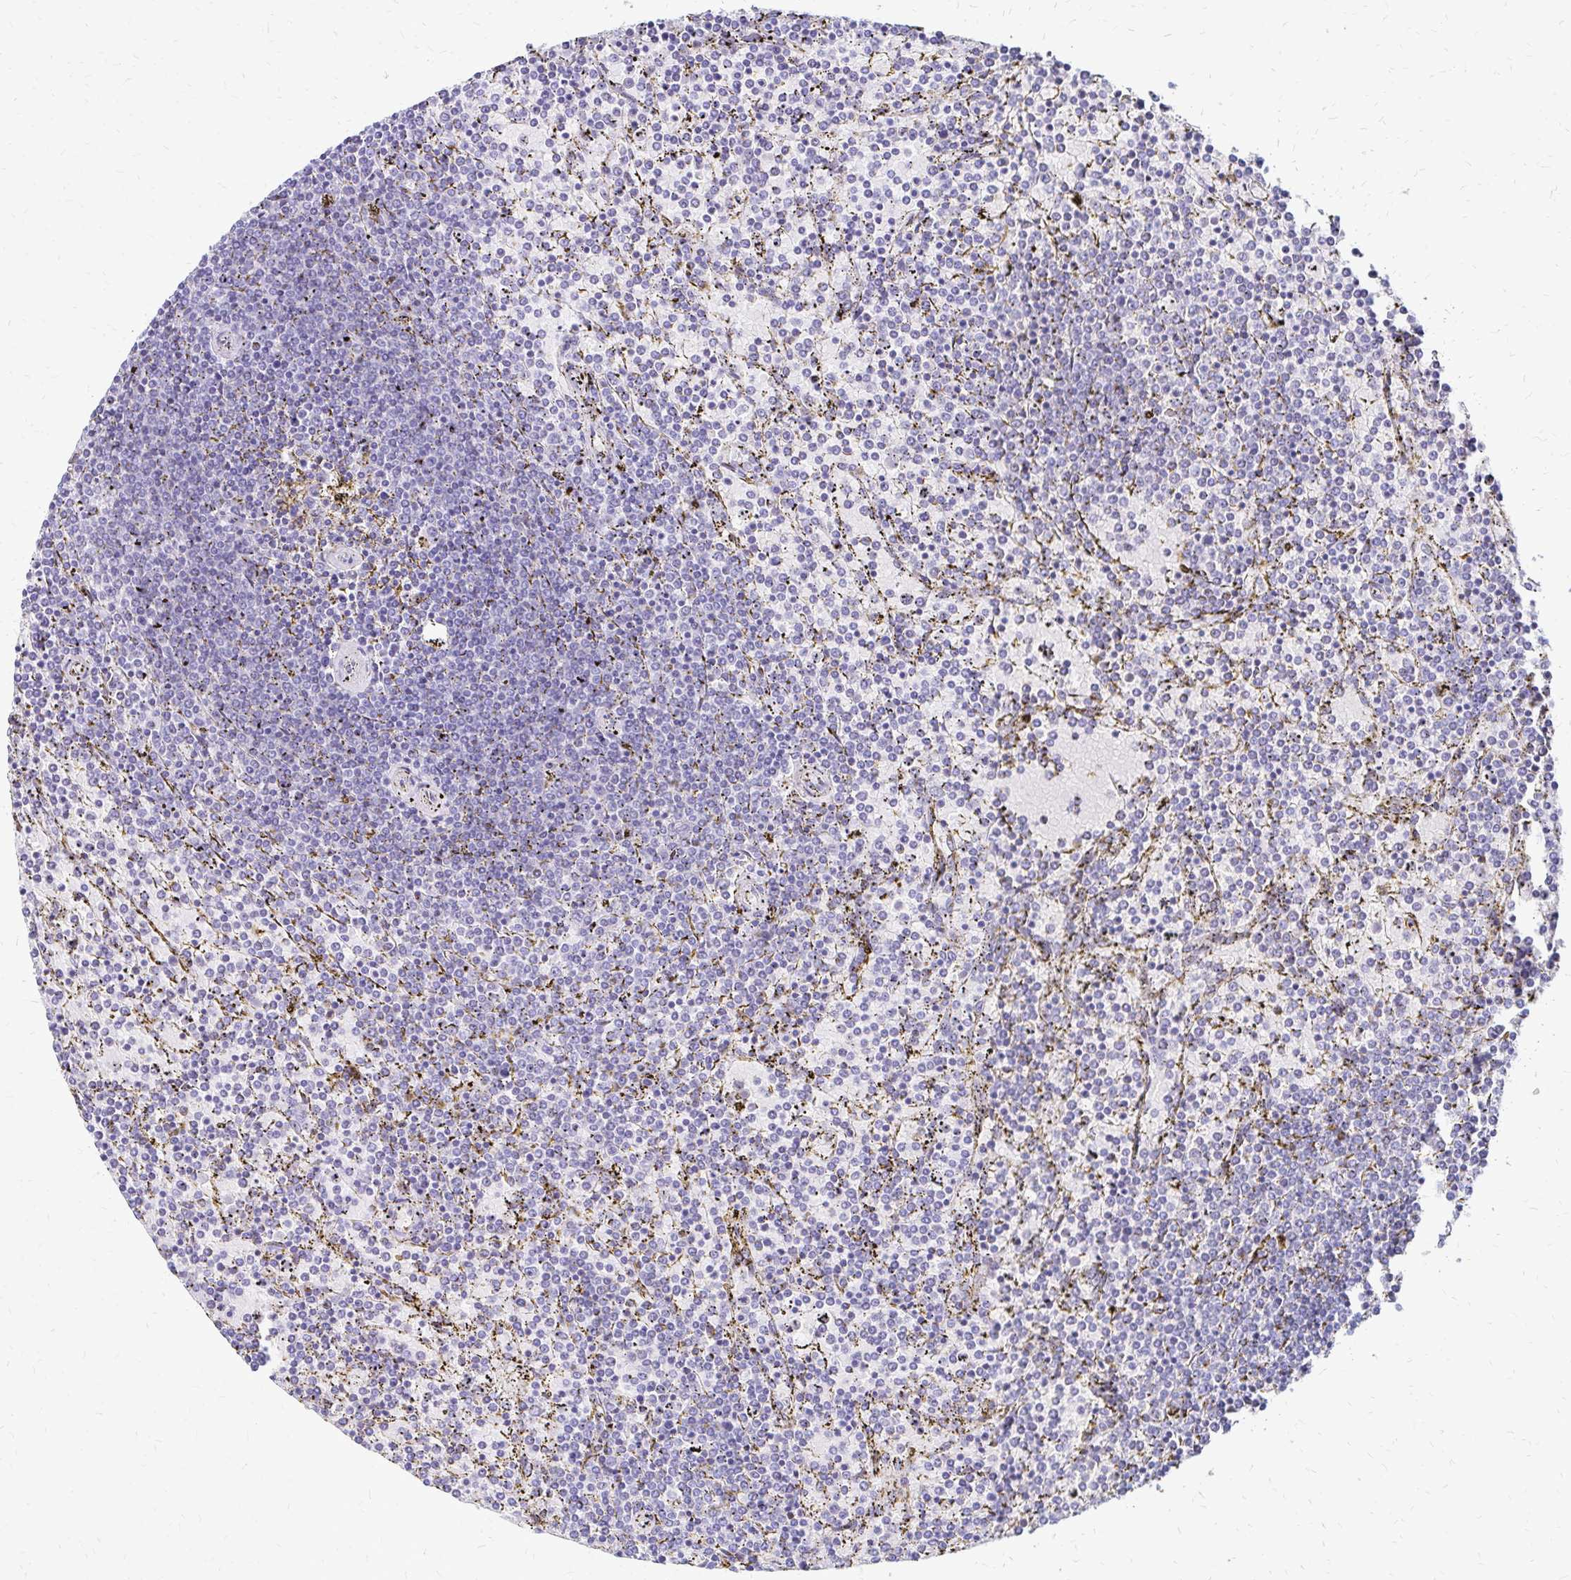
{"staining": {"intensity": "negative", "quantity": "none", "location": "none"}, "tissue": "lymphoma", "cell_type": "Tumor cells", "image_type": "cancer", "snomed": [{"axis": "morphology", "description": "Malignant lymphoma, non-Hodgkin's type, Low grade"}, {"axis": "topography", "description": "Spleen"}], "caption": "Immunohistochemistry (IHC) histopathology image of neoplastic tissue: malignant lymphoma, non-Hodgkin's type (low-grade) stained with DAB shows no significant protein staining in tumor cells.", "gene": "IDUA", "patient": {"sex": "female", "age": 77}}